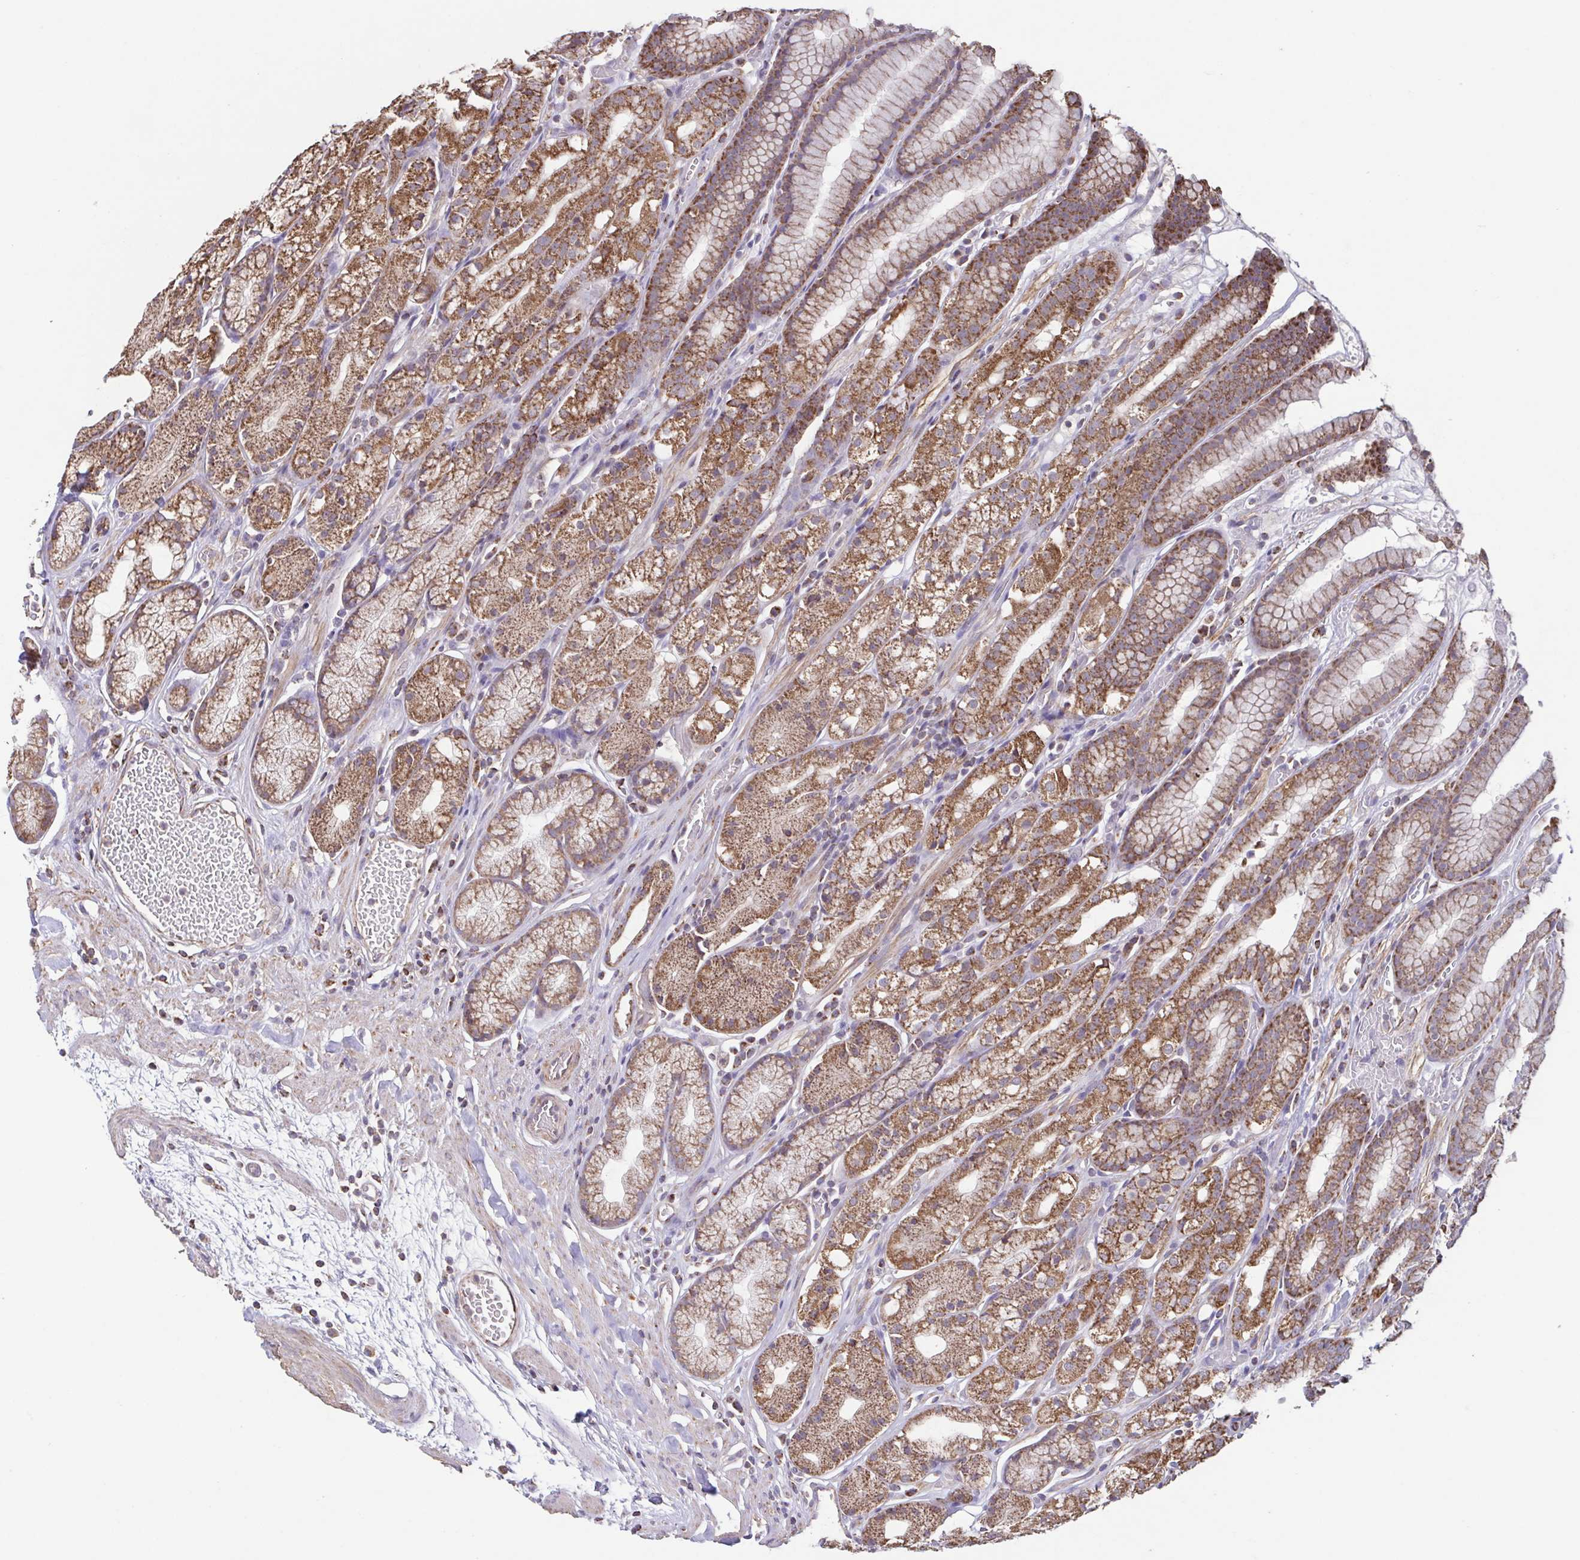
{"staining": {"intensity": "moderate", "quantity": ">75%", "location": "cytoplasmic/membranous"}, "tissue": "stomach", "cell_type": "Glandular cells", "image_type": "normal", "snomed": [{"axis": "morphology", "description": "Normal tissue, NOS"}, {"axis": "topography", "description": "Smooth muscle"}, {"axis": "topography", "description": "Stomach"}], "caption": "IHC photomicrograph of unremarkable stomach: human stomach stained using IHC reveals medium levels of moderate protein expression localized specifically in the cytoplasmic/membranous of glandular cells, appearing as a cytoplasmic/membranous brown color.", "gene": "DIP2B", "patient": {"sex": "male", "age": 70}}